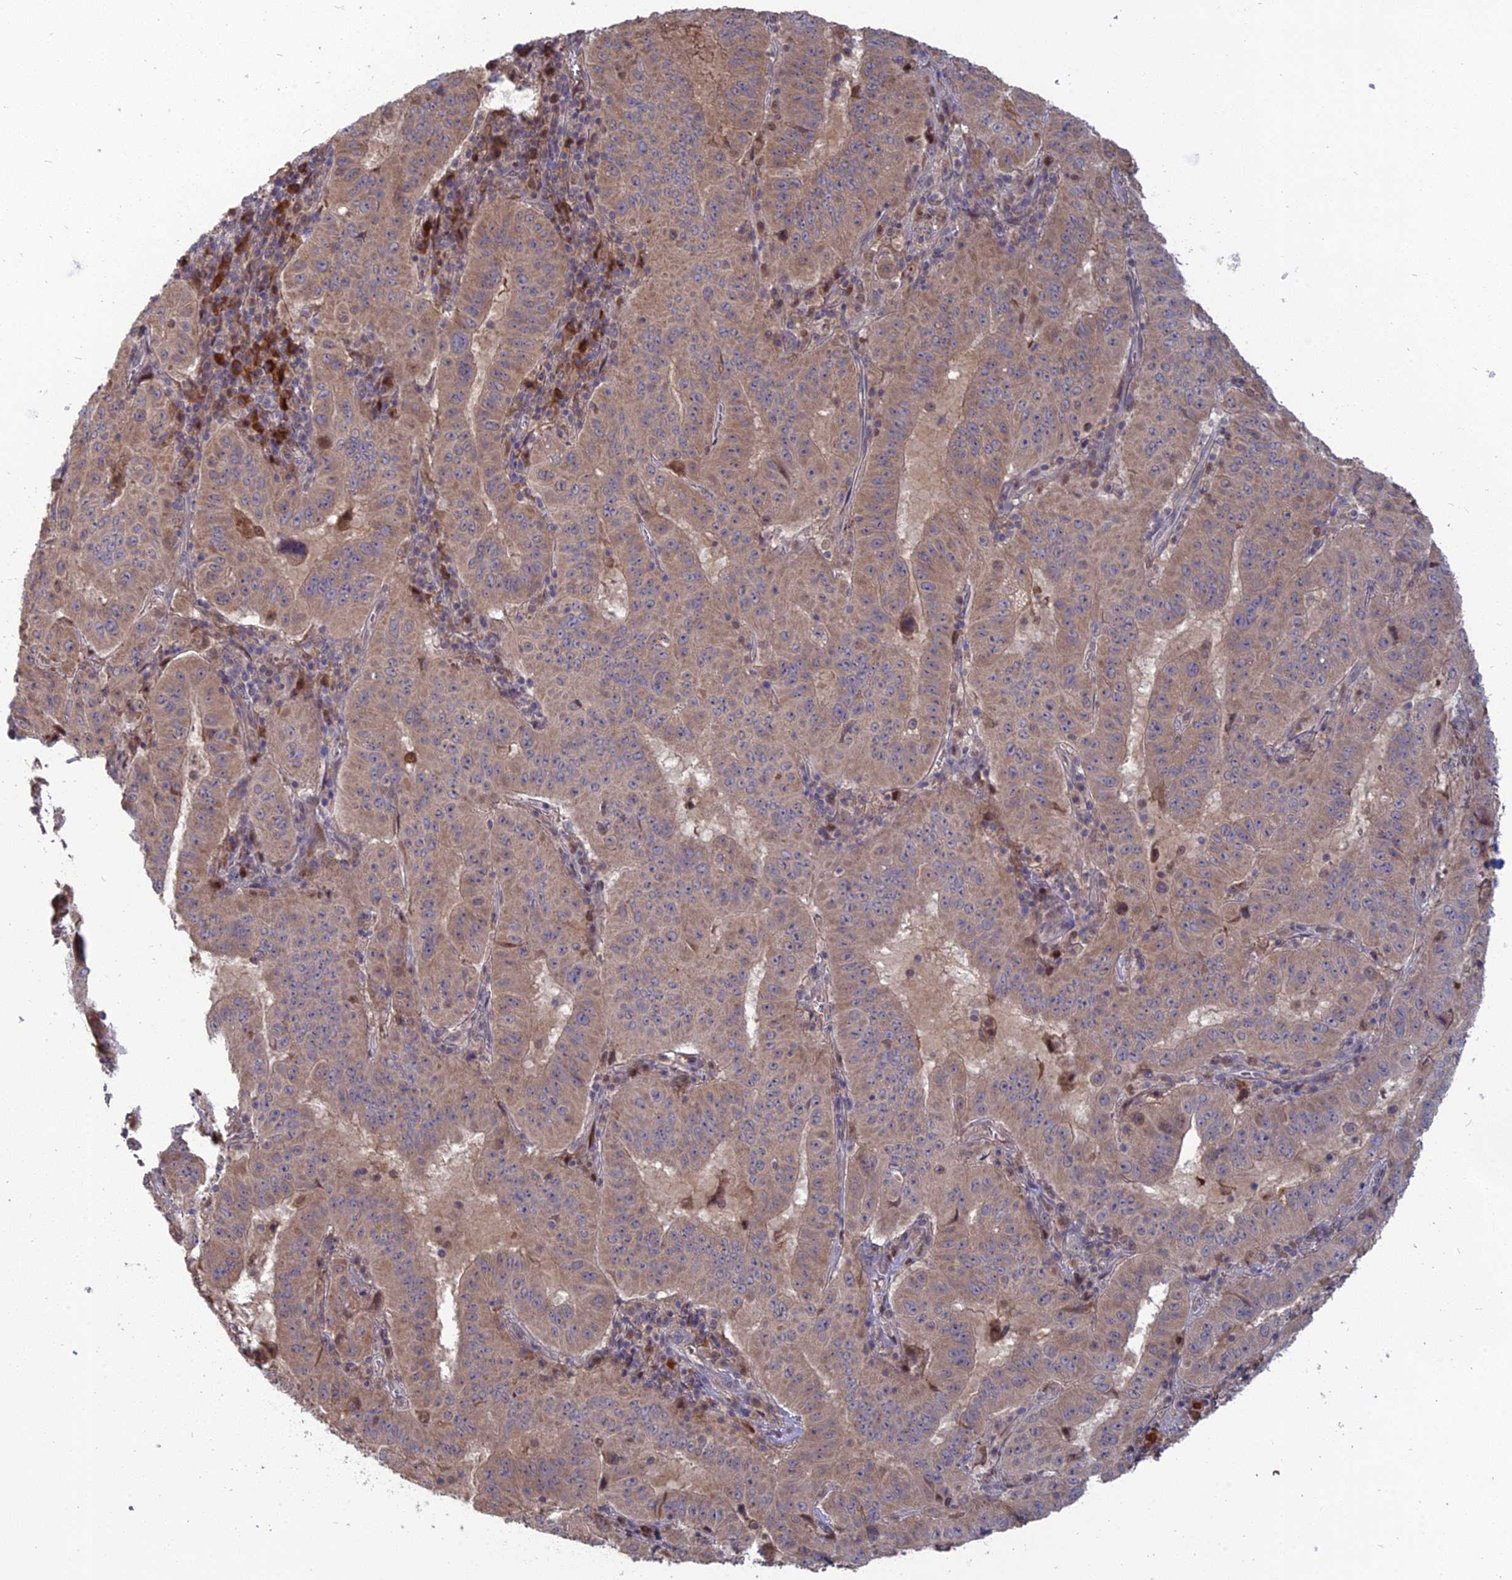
{"staining": {"intensity": "weak", "quantity": ">75%", "location": "cytoplasmic/membranous"}, "tissue": "pancreatic cancer", "cell_type": "Tumor cells", "image_type": "cancer", "snomed": [{"axis": "morphology", "description": "Adenocarcinoma, NOS"}, {"axis": "topography", "description": "Pancreas"}], "caption": "Protein staining reveals weak cytoplasmic/membranous positivity in about >75% of tumor cells in adenocarcinoma (pancreatic). (brown staining indicates protein expression, while blue staining denotes nuclei).", "gene": "TMEM208", "patient": {"sex": "male", "age": 63}}